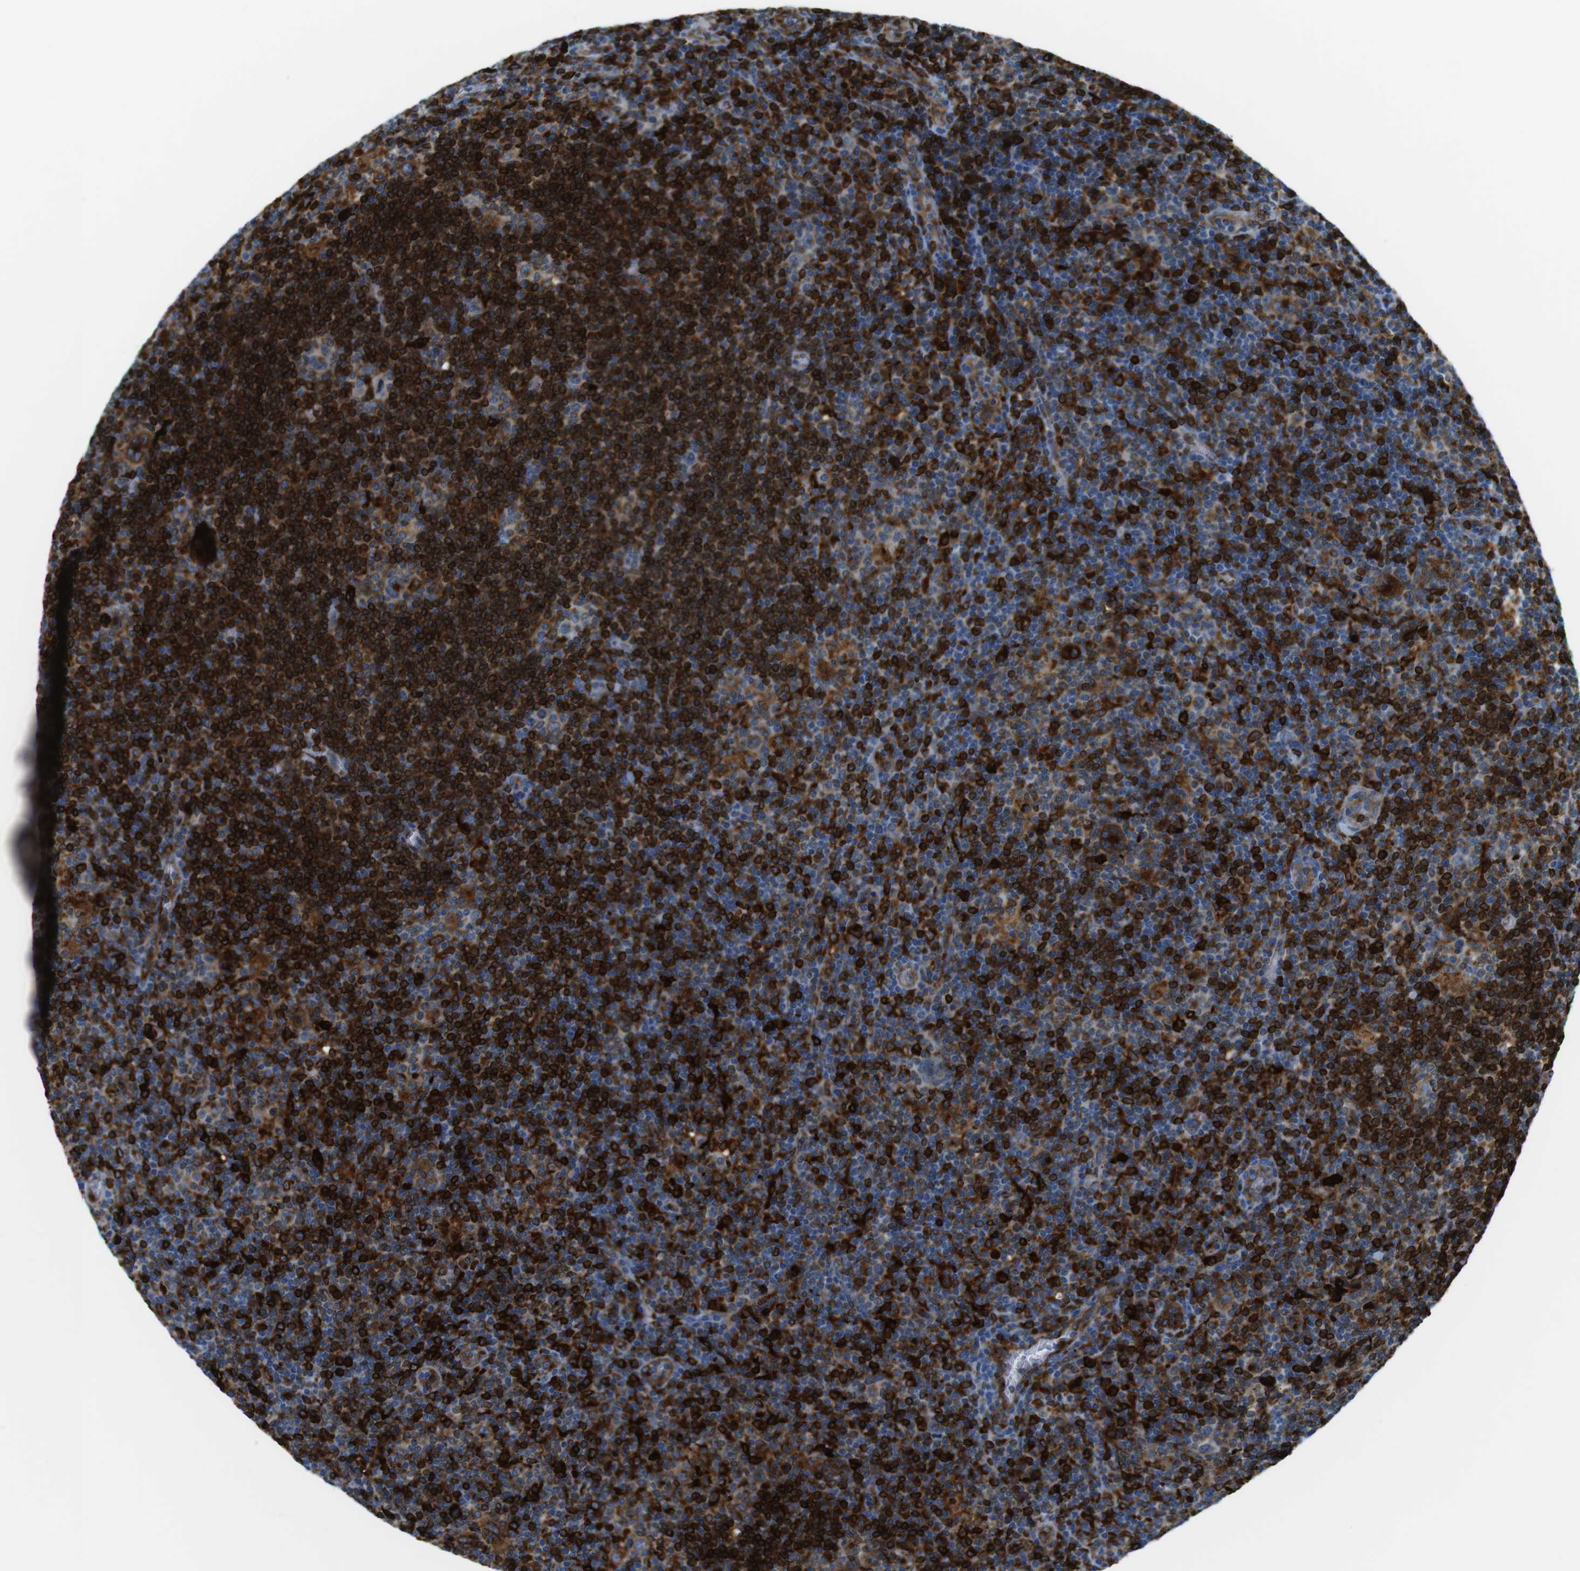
{"staining": {"intensity": "moderate", "quantity": "25%-75%", "location": "cytoplasmic/membranous"}, "tissue": "lymphoma", "cell_type": "Tumor cells", "image_type": "cancer", "snomed": [{"axis": "morphology", "description": "Hodgkin's disease, NOS"}, {"axis": "topography", "description": "Lymph node"}], "caption": "Immunohistochemical staining of lymphoma demonstrates medium levels of moderate cytoplasmic/membranous protein staining in approximately 25%-75% of tumor cells.", "gene": "CIITA", "patient": {"sex": "female", "age": 57}}